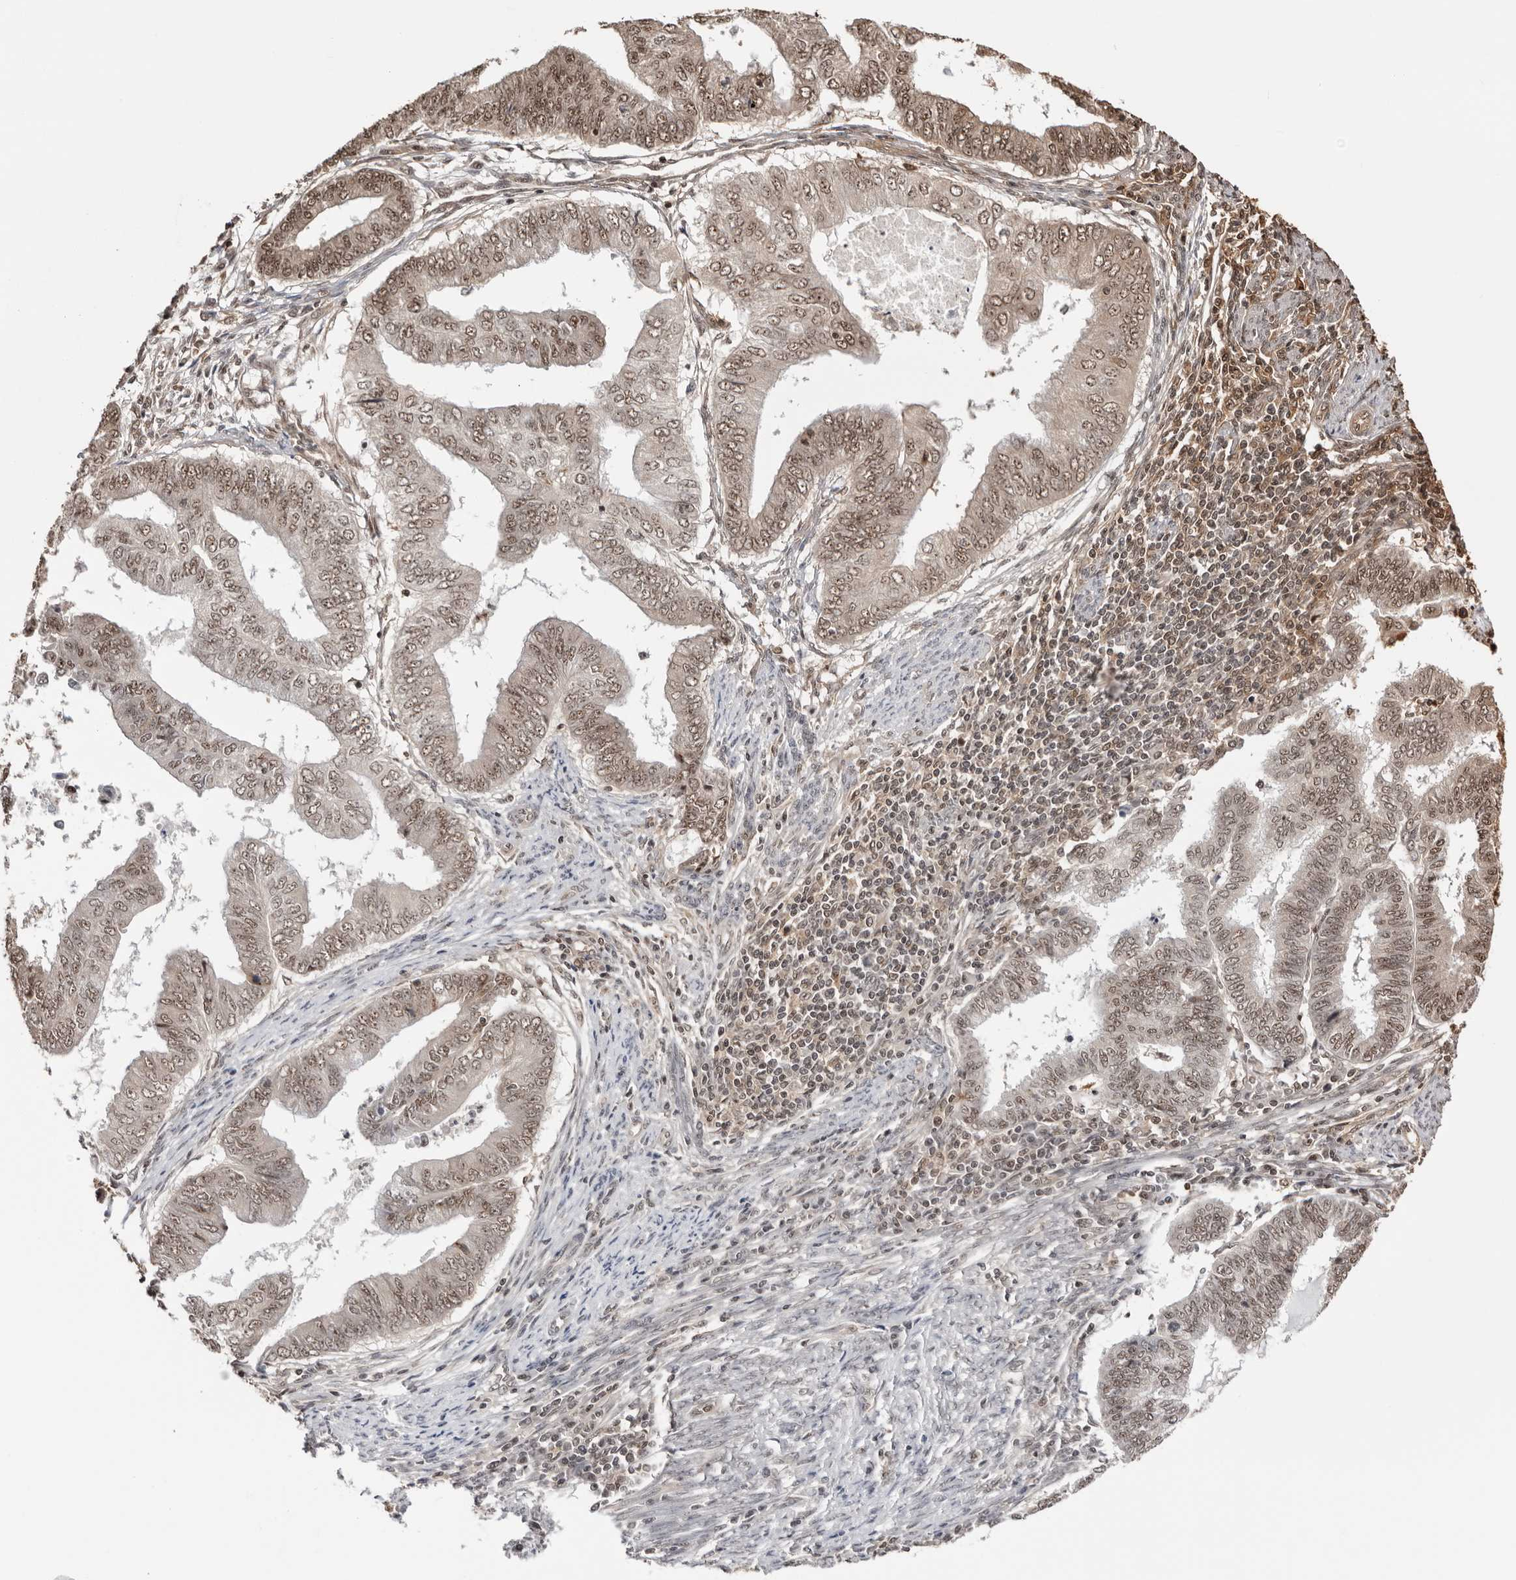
{"staining": {"intensity": "moderate", "quantity": "25%-75%", "location": "nuclear"}, "tissue": "endometrial cancer", "cell_type": "Tumor cells", "image_type": "cancer", "snomed": [{"axis": "morphology", "description": "Polyp, NOS"}, {"axis": "morphology", "description": "Adenocarcinoma, NOS"}, {"axis": "morphology", "description": "Adenoma, NOS"}, {"axis": "topography", "description": "Endometrium"}], "caption": "Polyp (endometrial) stained with DAB (3,3'-diaminobenzidine) IHC shows medium levels of moderate nuclear positivity in about 25%-75% of tumor cells. The protein of interest is stained brown, and the nuclei are stained in blue (DAB IHC with brightfield microscopy, high magnification).", "gene": "SDE2", "patient": {"sex": "female", "age": 79}}